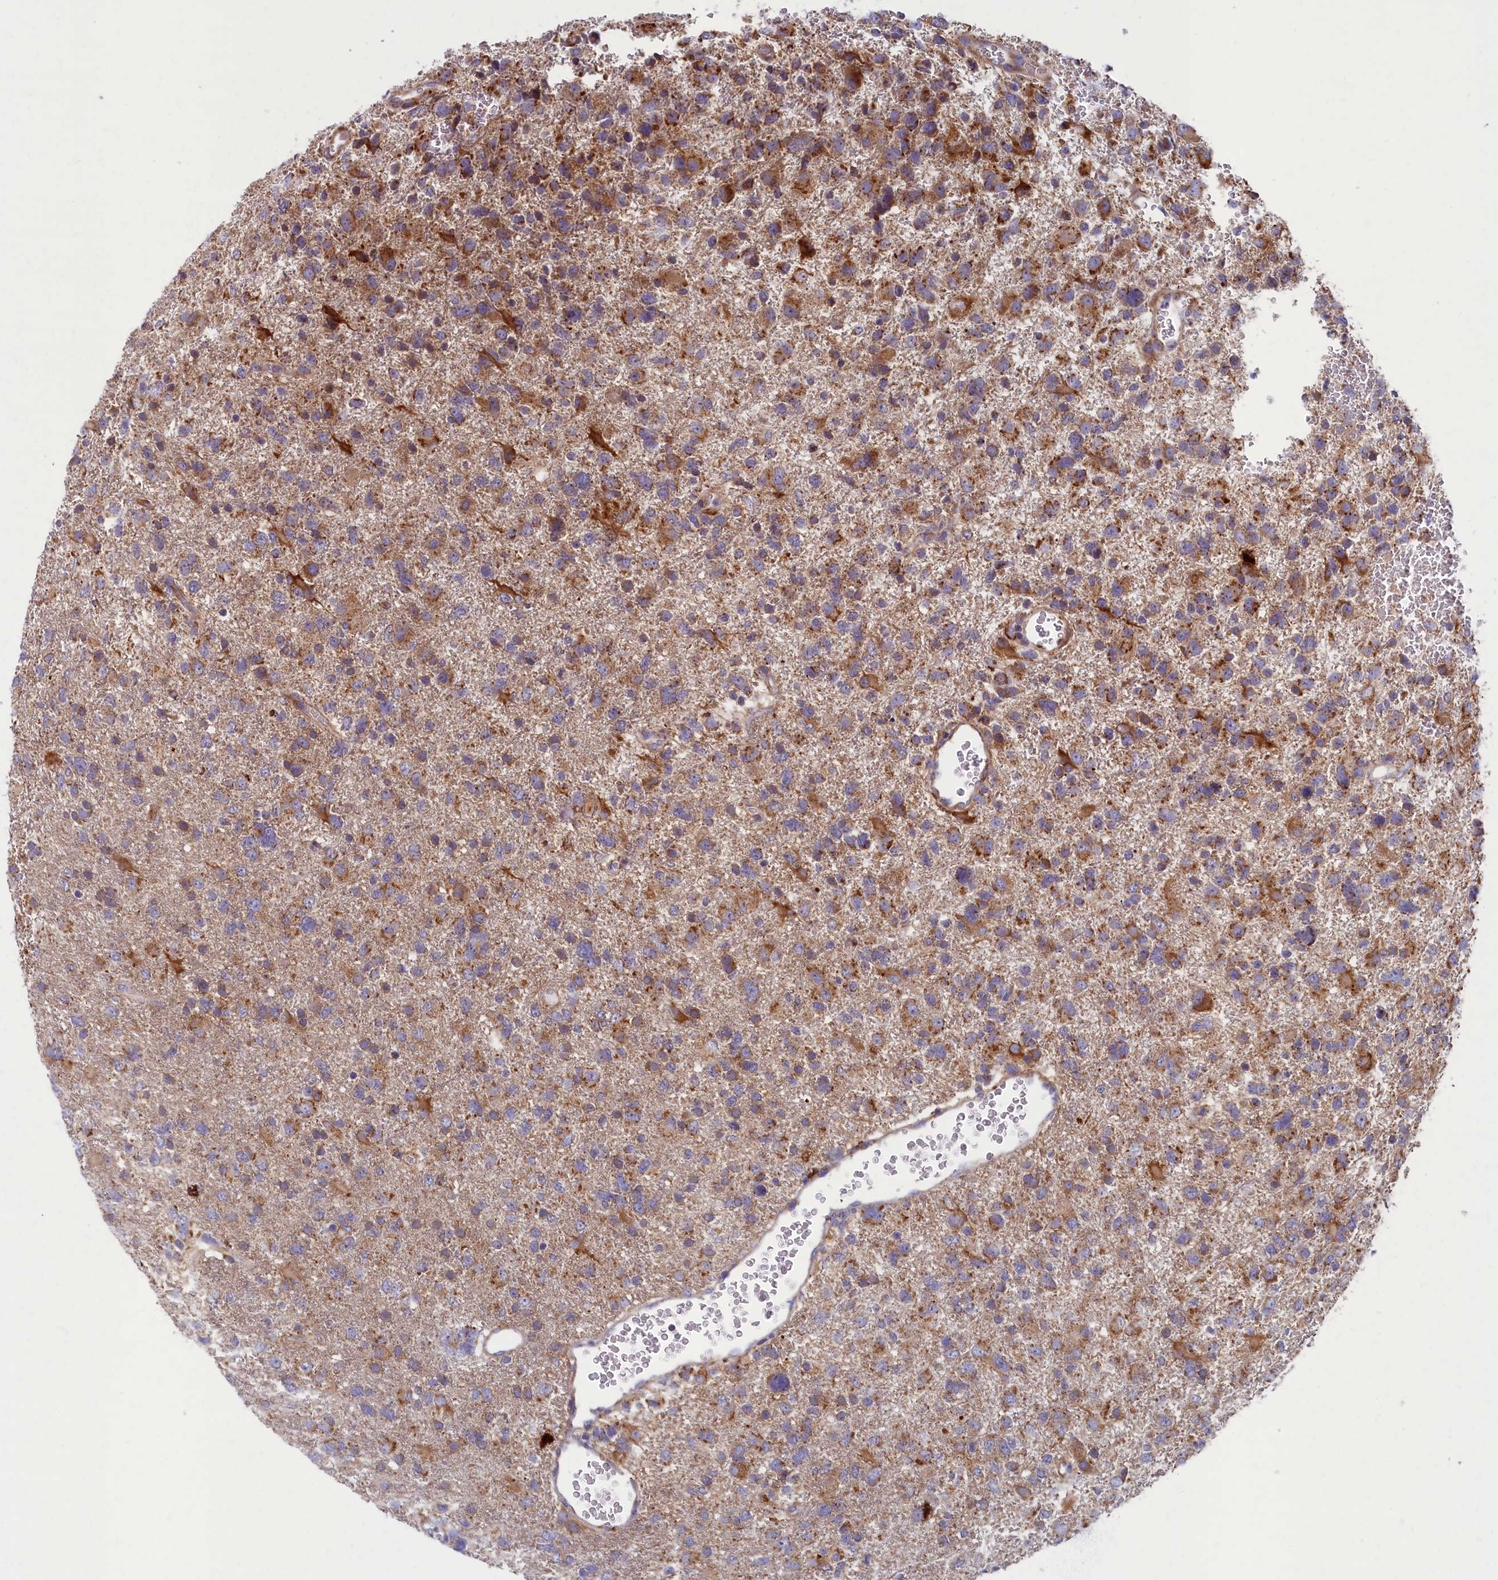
{"staining": {"intensity": "moderate", "quantity": ">75%", "location": "cytoplasmic/membranous"}, "tissue": "glioma", "cell_type": "Tumor cells", "image_type": "cancer", "snomed": [{"axis": "morphology", "description": "Glioma, malignant, High grade"}, {"axis": "topography", "description": "Brain"}], "caption": "Moderate cytoplasmic/membranous positivity for a protein is appreciated in about >75% of tumor cells of malignant glioma (high-grade) using immunohistochemistry.", "gene": "MRPS25", "patient": {"sex": "male", "age": 61}}